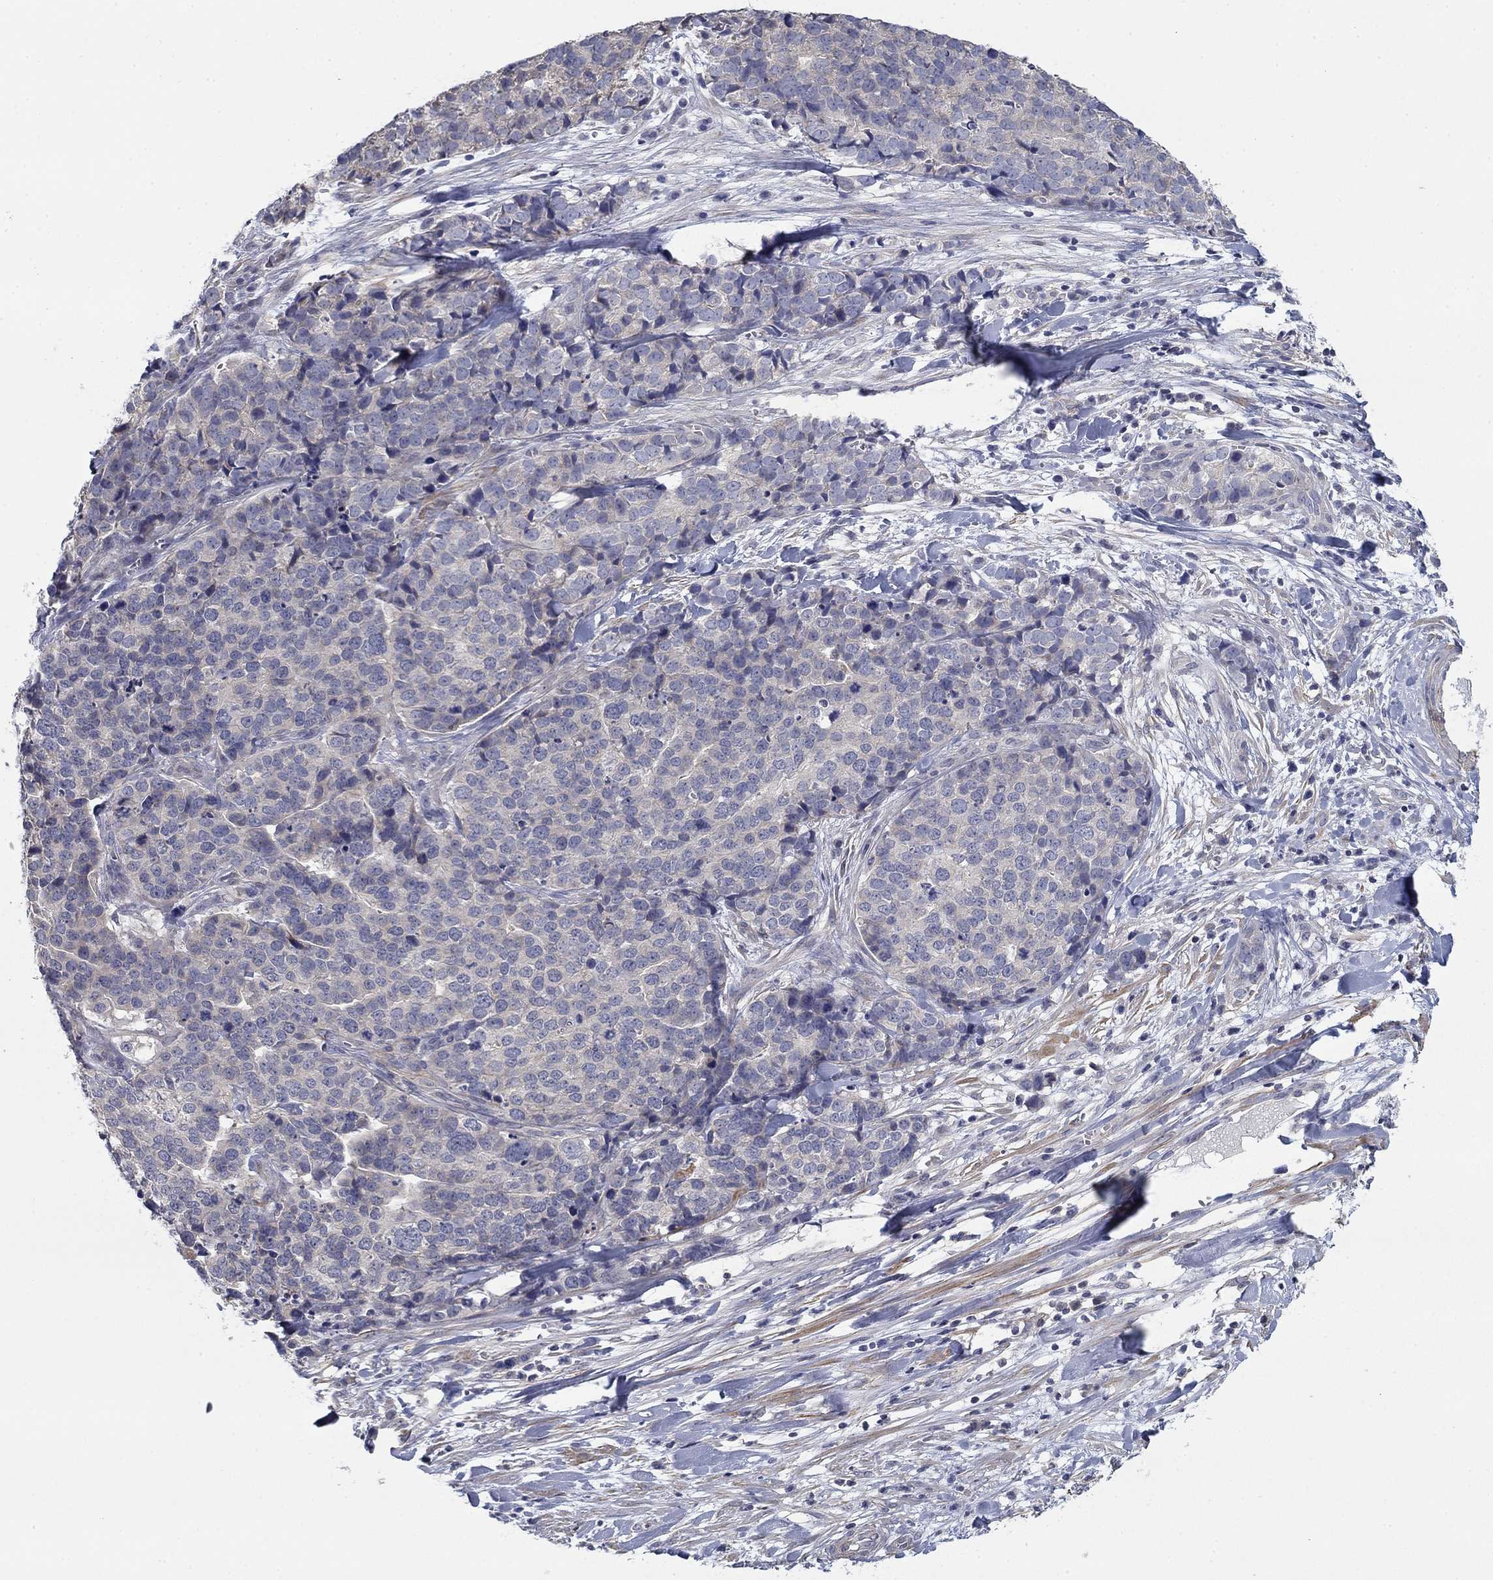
{"staining": {"intensity": "negative", "quantity": "none", "location": "none"}, "tissue": "ovarian cancer", "cell_type": "Tumor cells", "image_type": "cancer", "snomed": [{"axis": "morphology", "description": "Carcinoma, endometroid"}, {"axis": "topography", "description": "Ovary"}], "caption": "This is an immunohistochemistry micrograph of human ovarian endometroid carcinoma. There is no positivity in tumor cells.", "gene": "GRK7", "patient": {"sex": "female", "age": 65}}